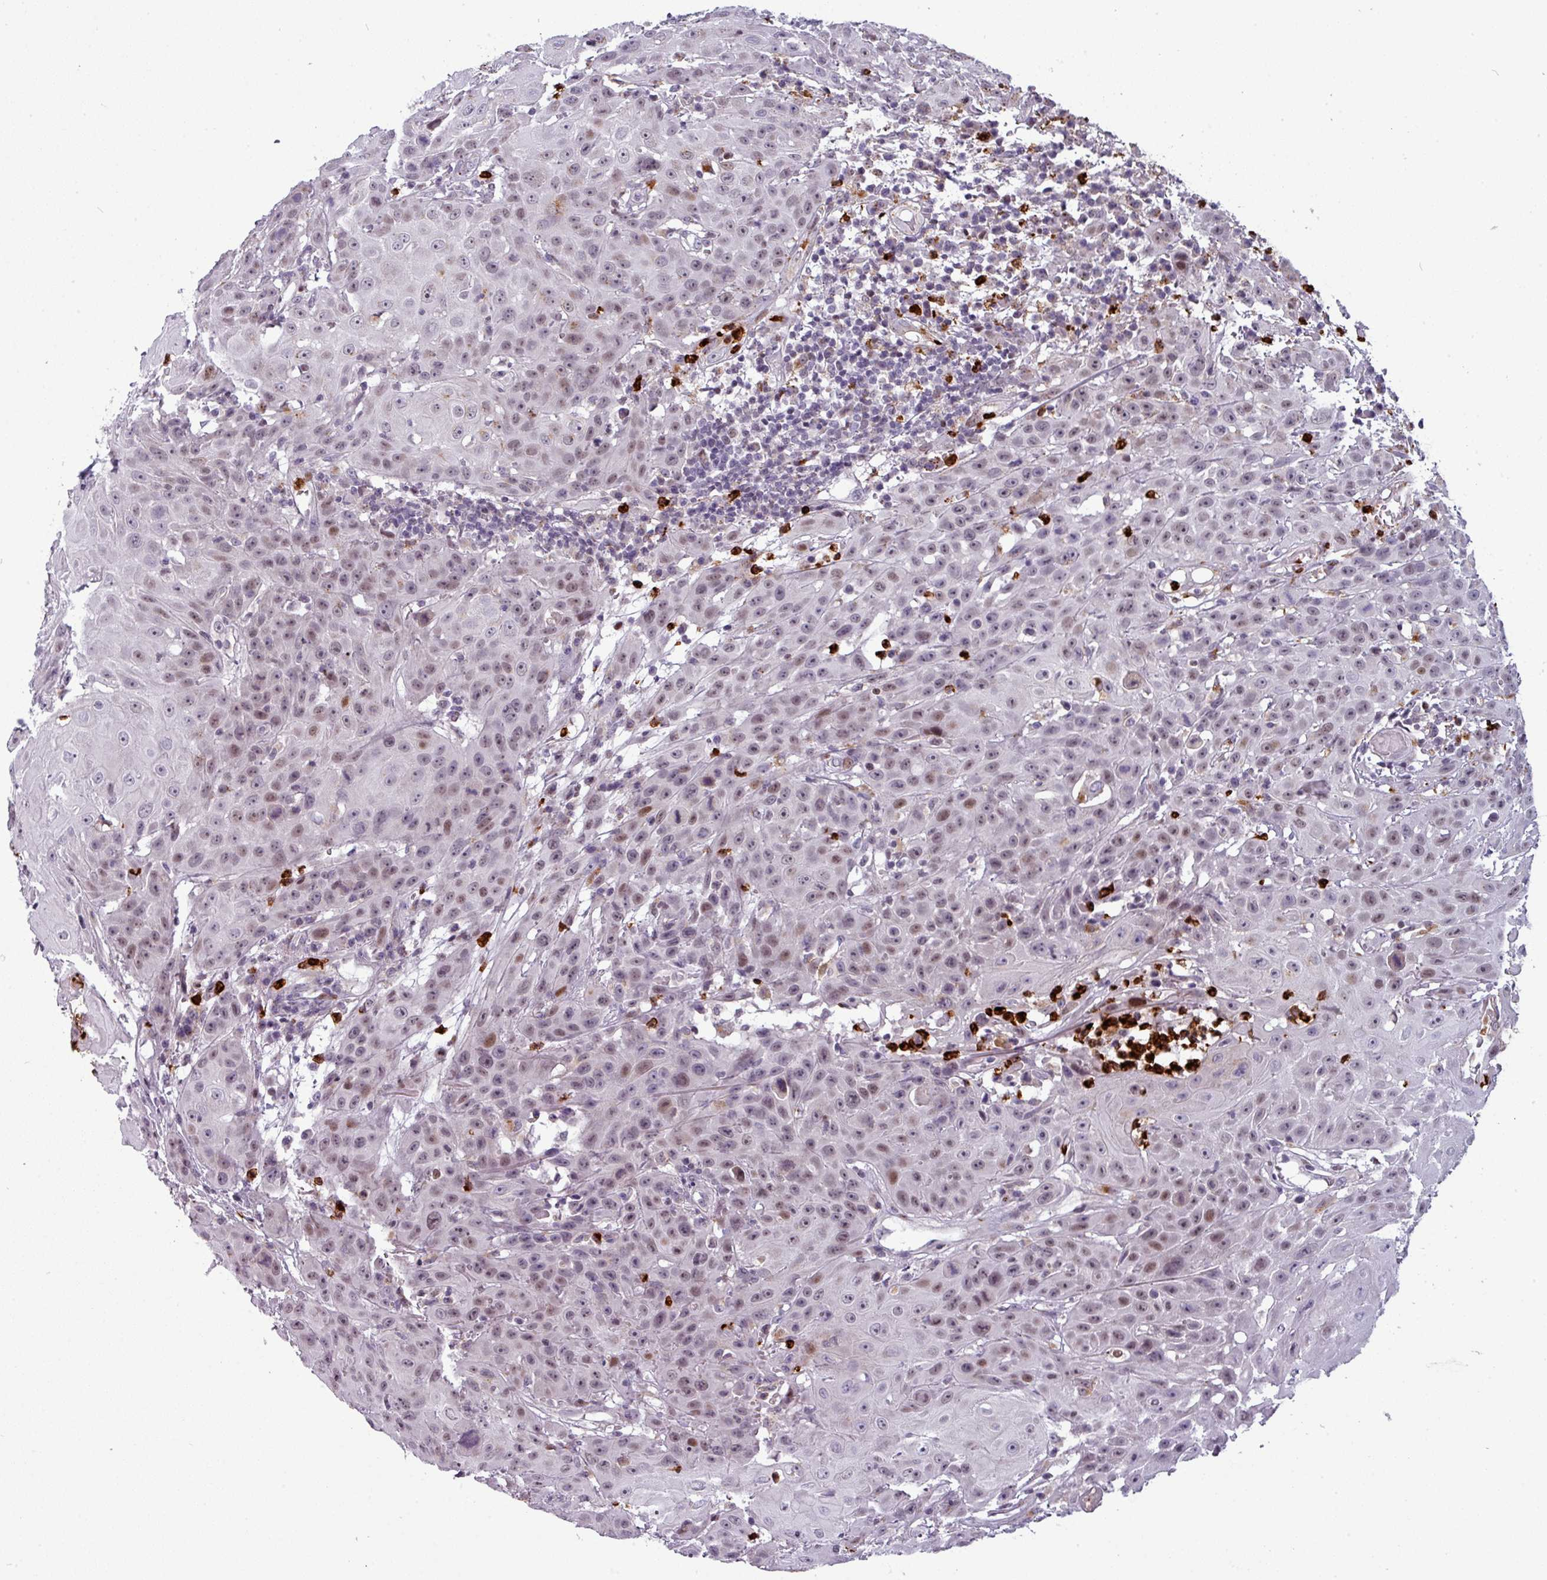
{"staining": {"intensity": "weak", "quantity": "<25%", "location": "nuclear"}, "tissue": "head and neck cancer", "cell_type": "Tumor cells", "image_type": "cancer", "snomed": [{"axis": "morphology", "description": "Squamous cell carcinoma, NOS"}, {"axis": "topography", "description": "Skin"}, {"axis": "topography", "description": "Head-Neck"}], "caption": "IHC photomicrograph of neoplastic tissue: head and neck squamous cell carcinoma stained with DAB reveals no significant protein staining in tumor cells.", "gene": "TMEFF1", "patient": {"sex": "male", "age": 80}}